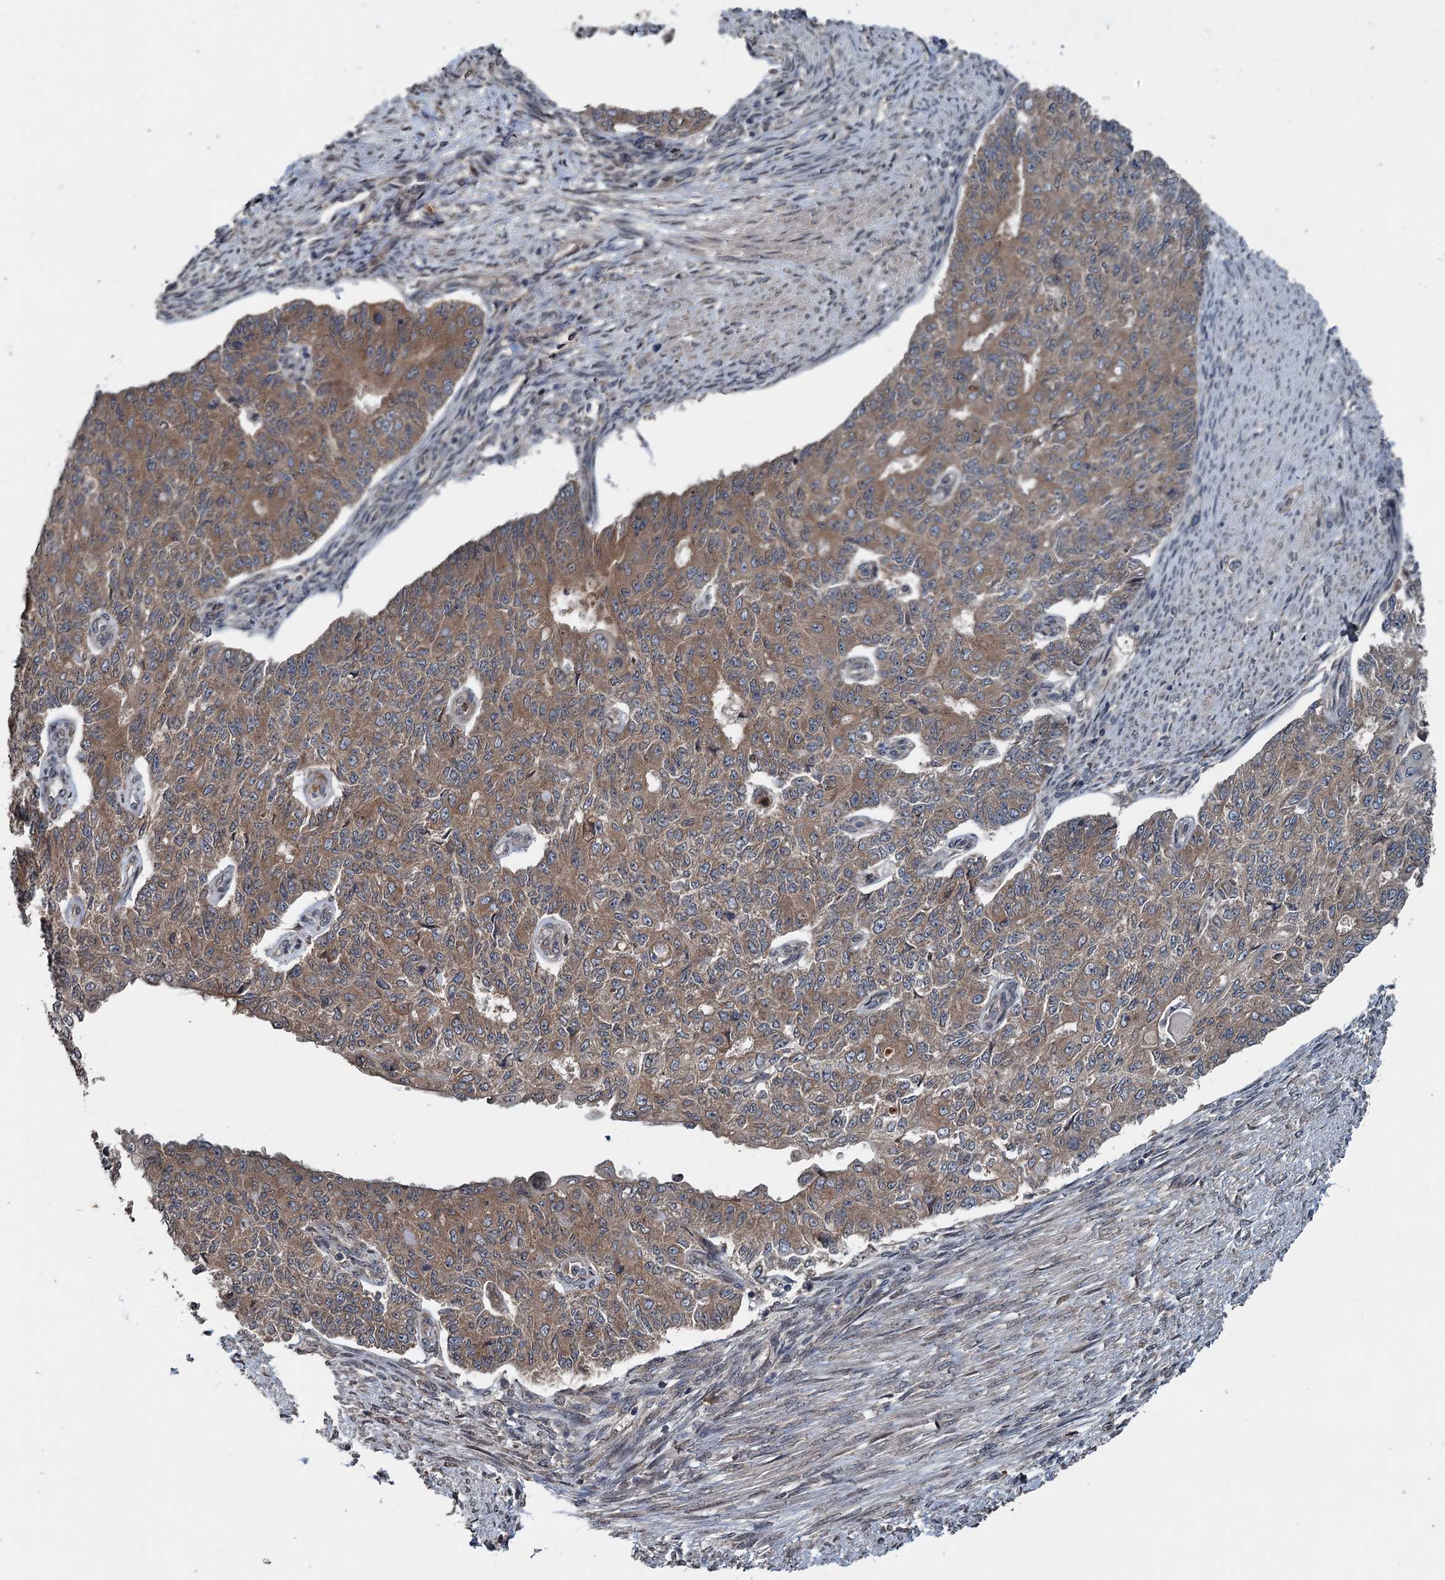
{"staining": {"intensity": "moderate", "quantity": ">75%", "location": "cytoplasmic/membranous"}, "tissue": "endometrial cancer", "cell_type": "Tumor cells", "image_type": "cancer", "snomed": [{"axis": "morphology", "description": "Adenocarcinoma, NOS"}, {"axis": "topography", "description": "Endometrium"}], "caption": "Moderate cytoplasmic/membranous staining is seen in approximately >75% of tumor cells in endometrial cancer (adenocarcinoma).", "gene": "N4BP2L2", "patient": {"sex": "female", "age": 32}}